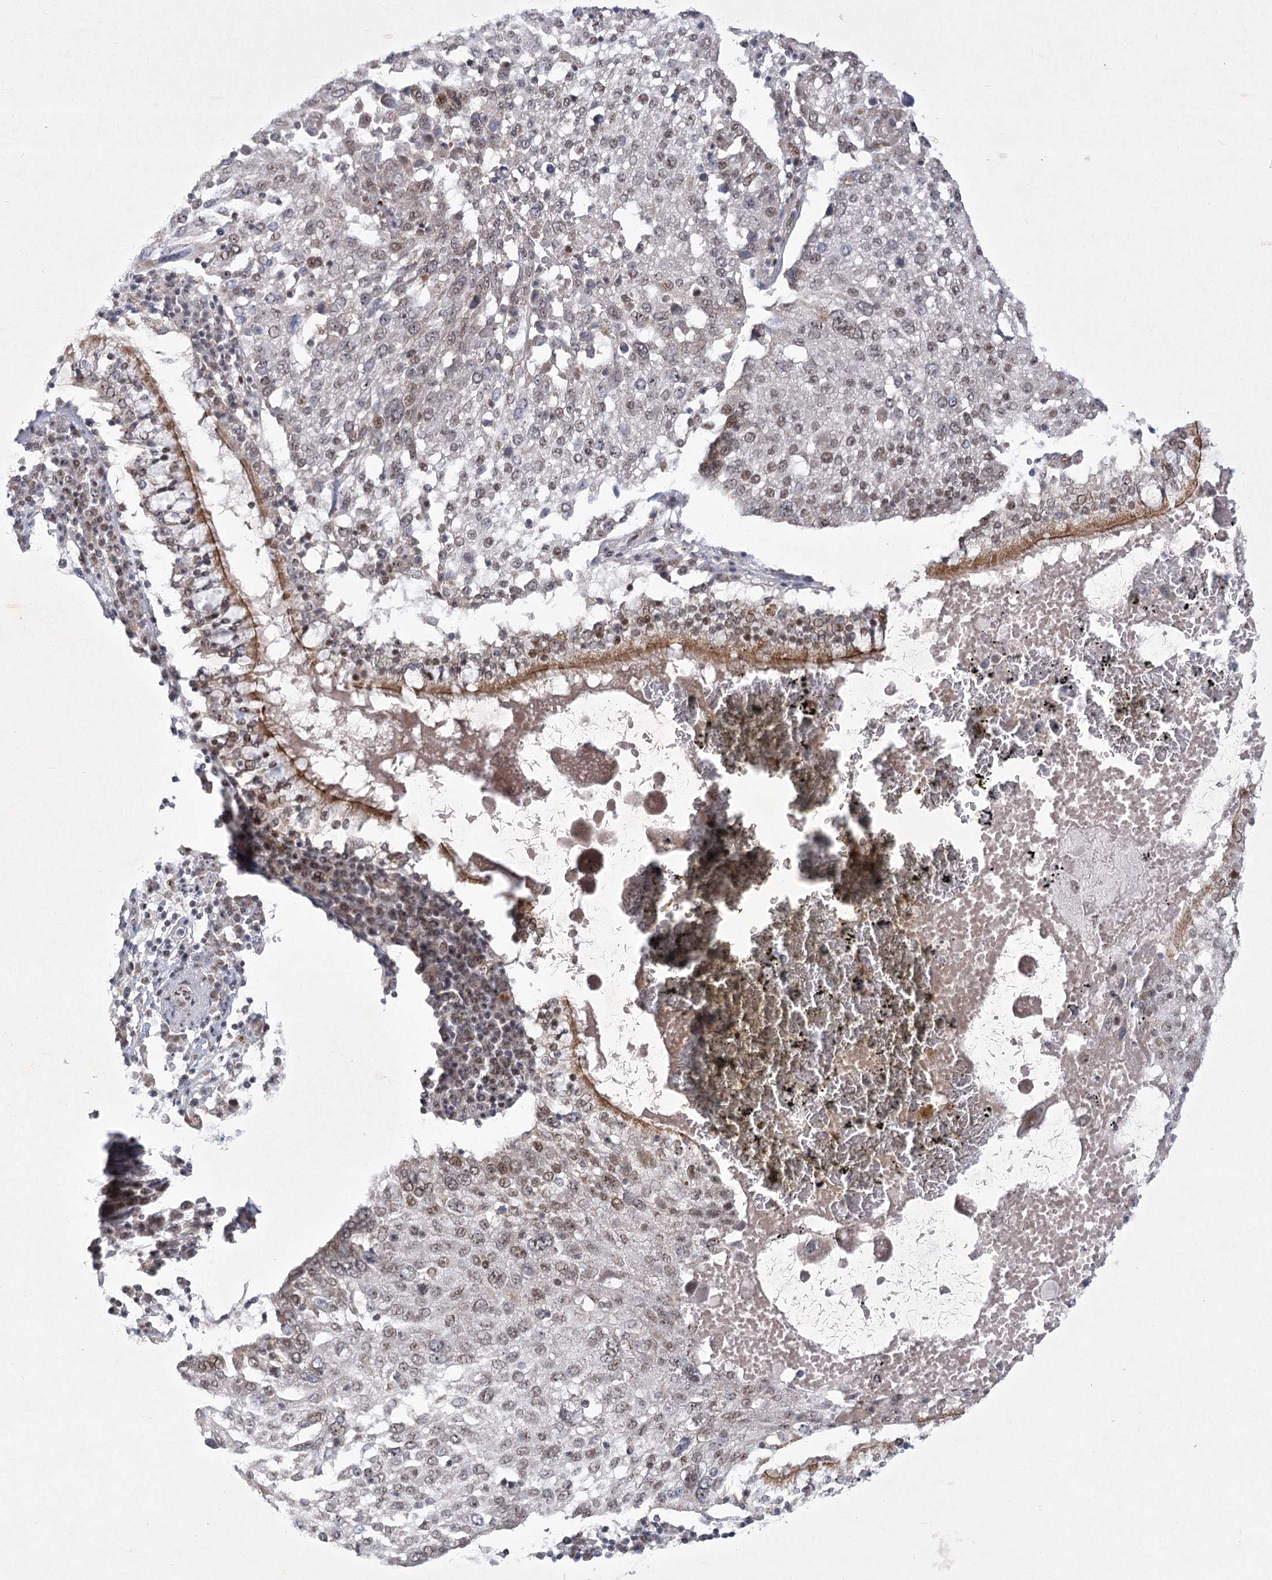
{"staining": {"intensity": "weak", "quantity": ">75%", "location": "nuclear"}, "tissue": "lung cancer", "cell_type": "Tumor cells", "image_type": "cancer", "snomed": [{"axis": "morphology", "description": "Squamous cell carcinoma, NOS"}, {"axis": "topography", "description": "Lung"}], "caption": "Approximately >75% of tumor cells in lung cancer exhibit weak nuclear protein expression as visualized by brown immunohistochemical staining.", "gene": "CIB4", "patient": {"sex": "male", "age": 65}}